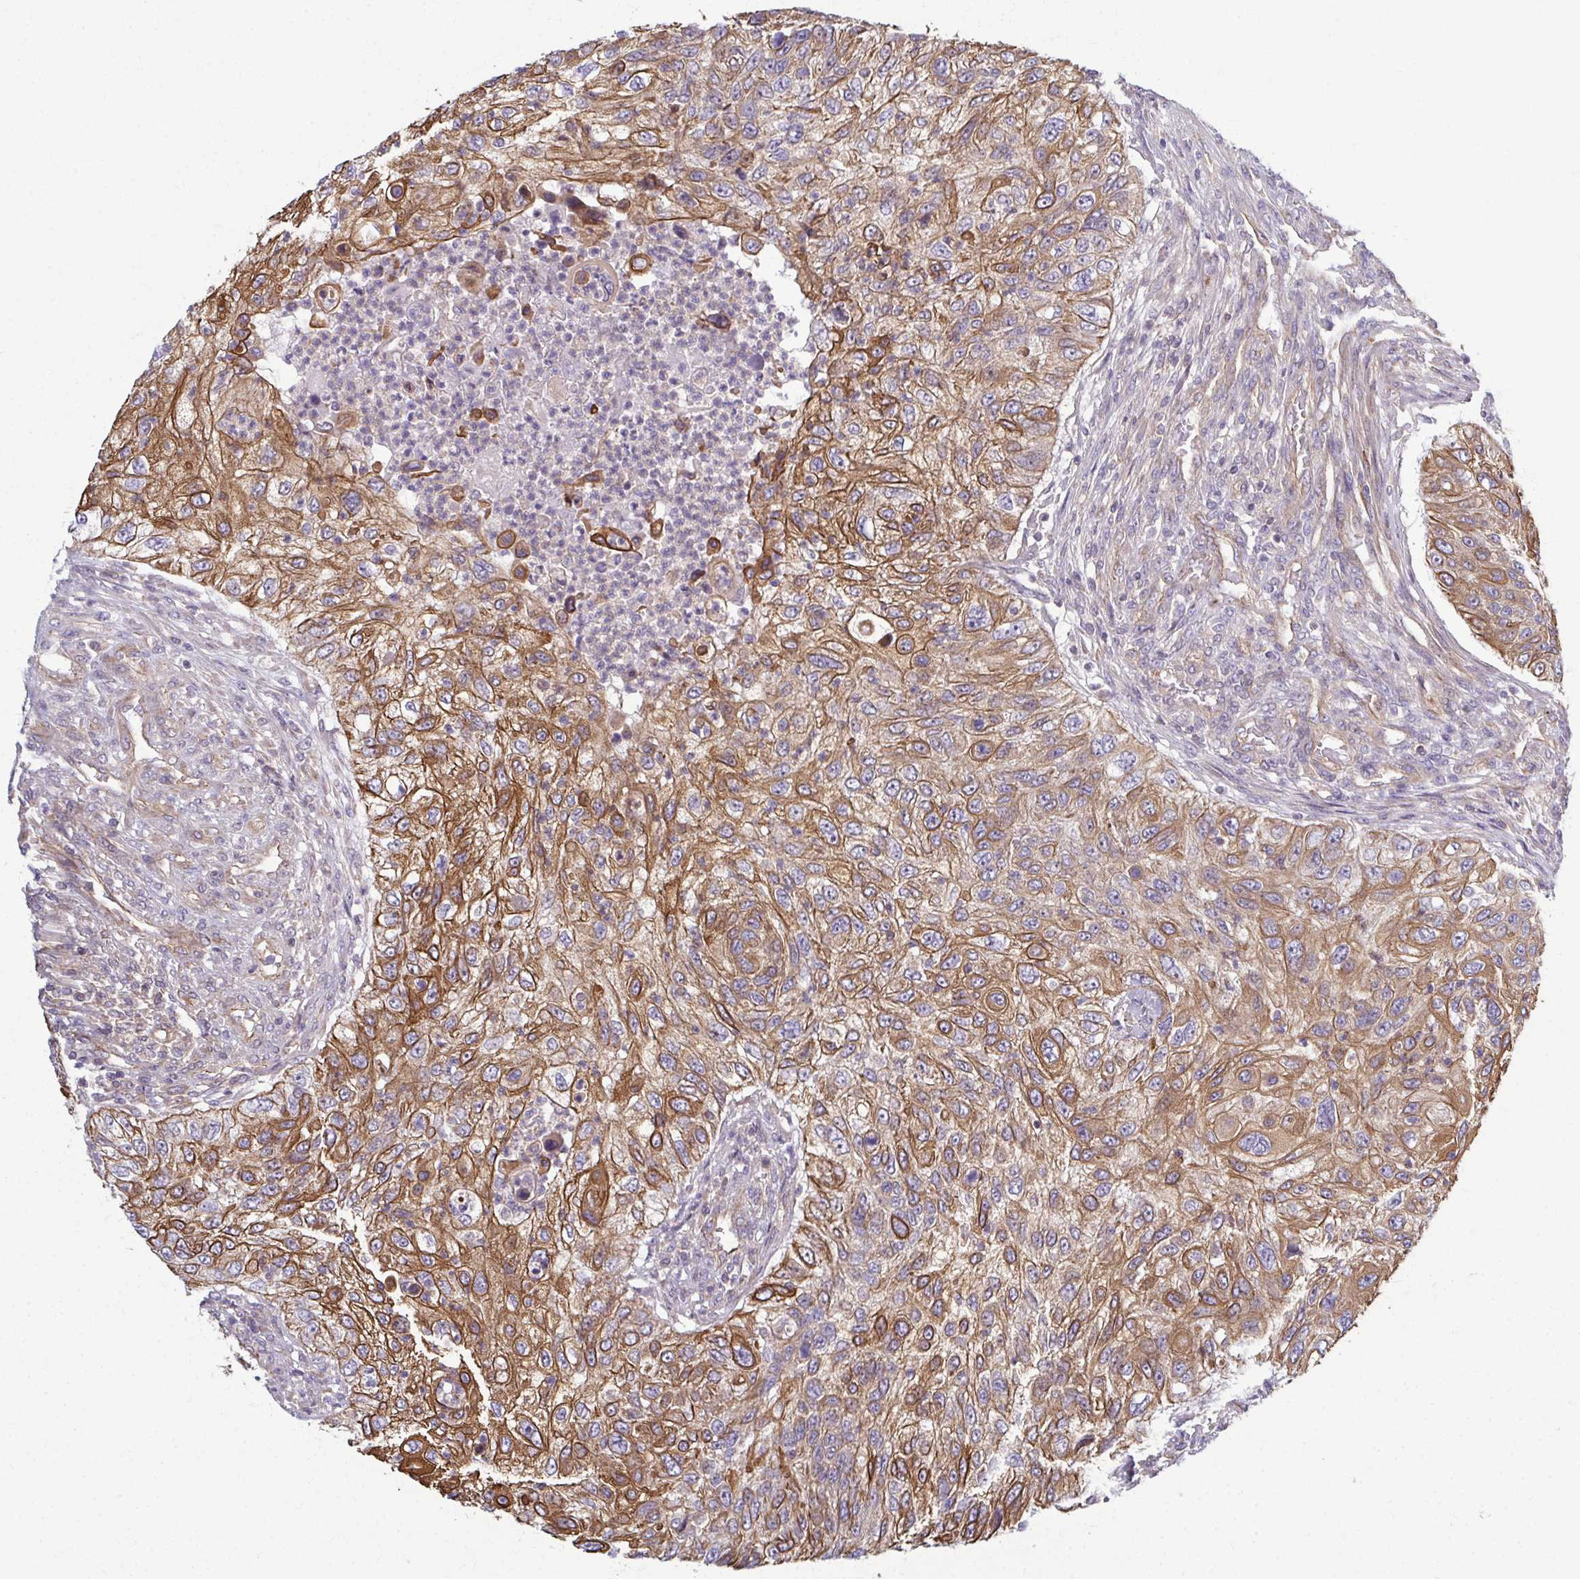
{"staining": {"intensity": "moderate", "quantity": ">75%", "location": "cytoplasmic/membranous"}, "tissue": "urothelial cancer", "cell_type": "Tumor cells", "image_type": "cancer", "snomed": [{"axis": "morphology", "description": "Urothelial carcinoma, High grade"}, {"axis": "topography", "description": "Urinary bladder"}], "caption": "DAB immunohistochemical staining of human urothelial carcinoma (high-grade) demonstrates moderate cytoplasmic/membranous protein staining in about >75% of tumor cells. (Brightfield microscopy of DAB IHC at high magnification).", "gene": "EID2B", "patient": {"sex": "female", "age": 60}}